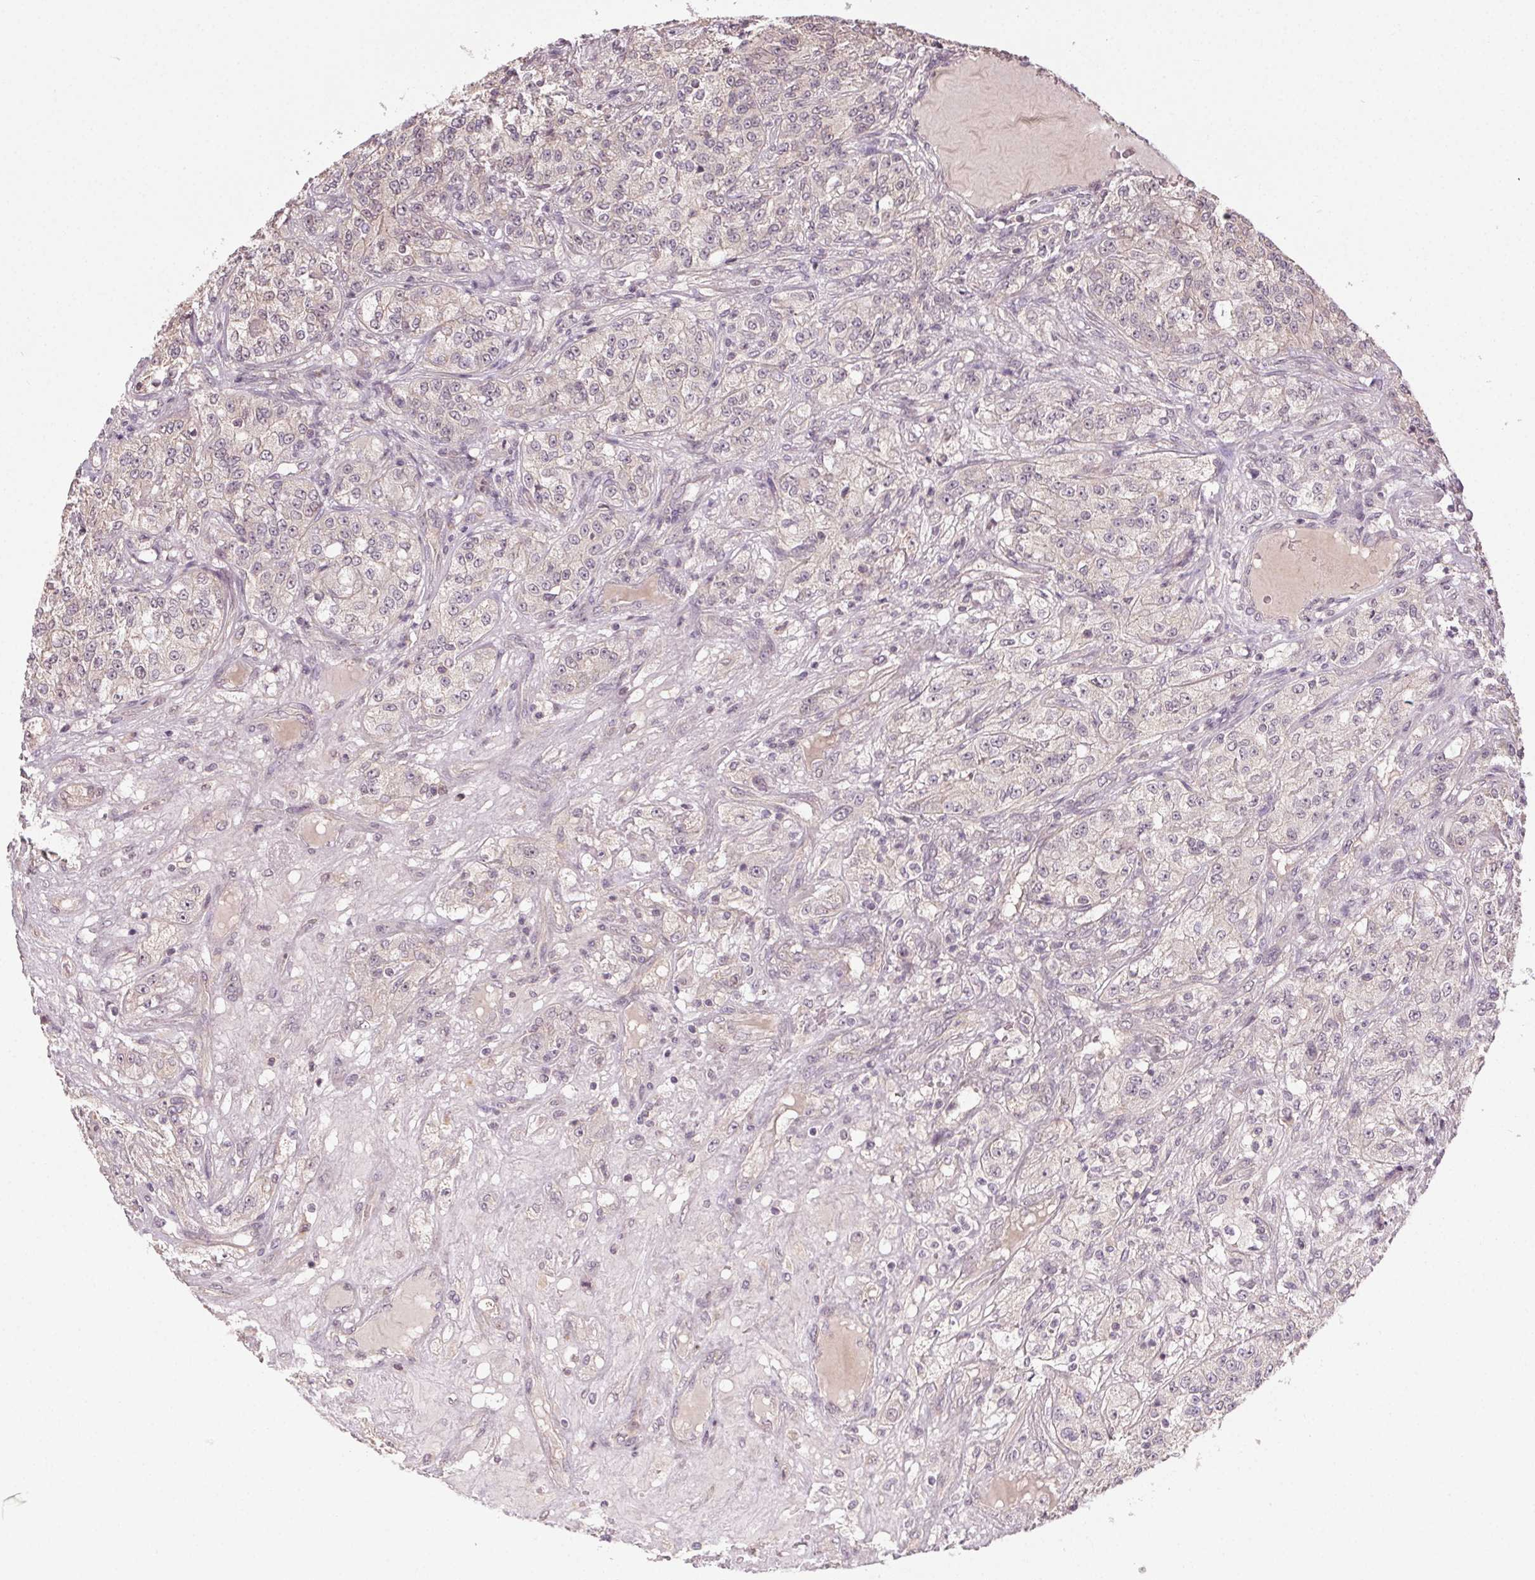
{"staining": {"intensity": "negative", "quantity": "none", "location": "none"}, "tissue": "renal cancer", "cell_type": "Tumor cells", "image_type": "cancer", "snomed": [{"axis": "morphology", "description": "Adenocarcinoma, NOS"}, {"axis": "topography", "description": "Kidney"}], "caption": "Tumor cells show no significant positivity in renal adenocarcinoma. Nuclei are stained in blue.", "gene": "ATP1B3", "patient": {"sex": "female", "age": 63}}